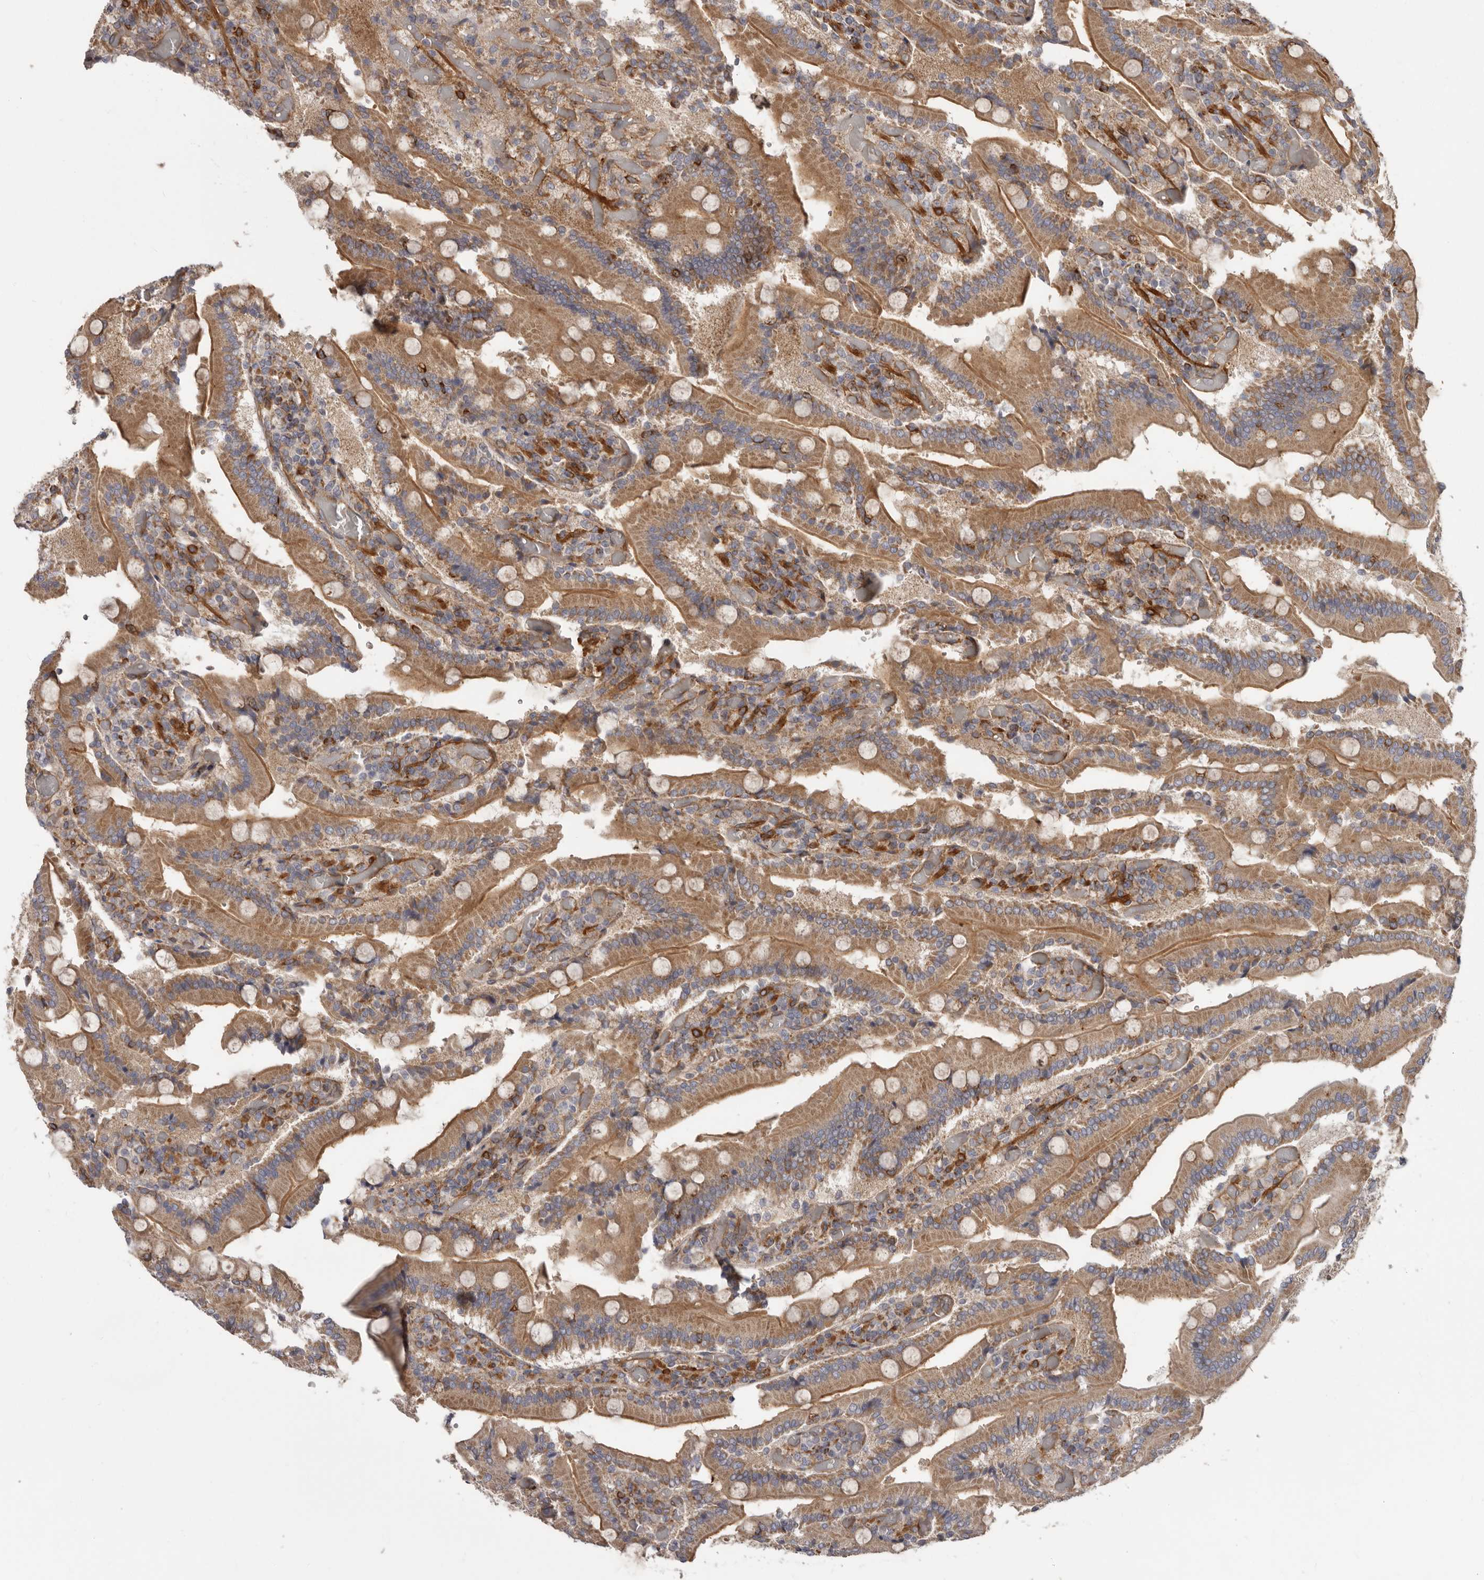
{"staining": {"intensity": "strong", "quantity": ">75%", "location": "cytoplasmic/membranous"}, "tissue": "duodenum", "cell_type": "Glandular cells", "image_type": "normal", "snomed": [{"axis": "morphology", "description": "Normal tissue, NOS"}, {"axis": "topography", "description": "Duodenum"}], "caption": "Duodenum stained for a protein (brown) reveals strong cytoplasmic/membranous positive positivity in about >75% of glandular cells.", "gene": "ENAH", "patient": {"sex": "female", "age": 62}}